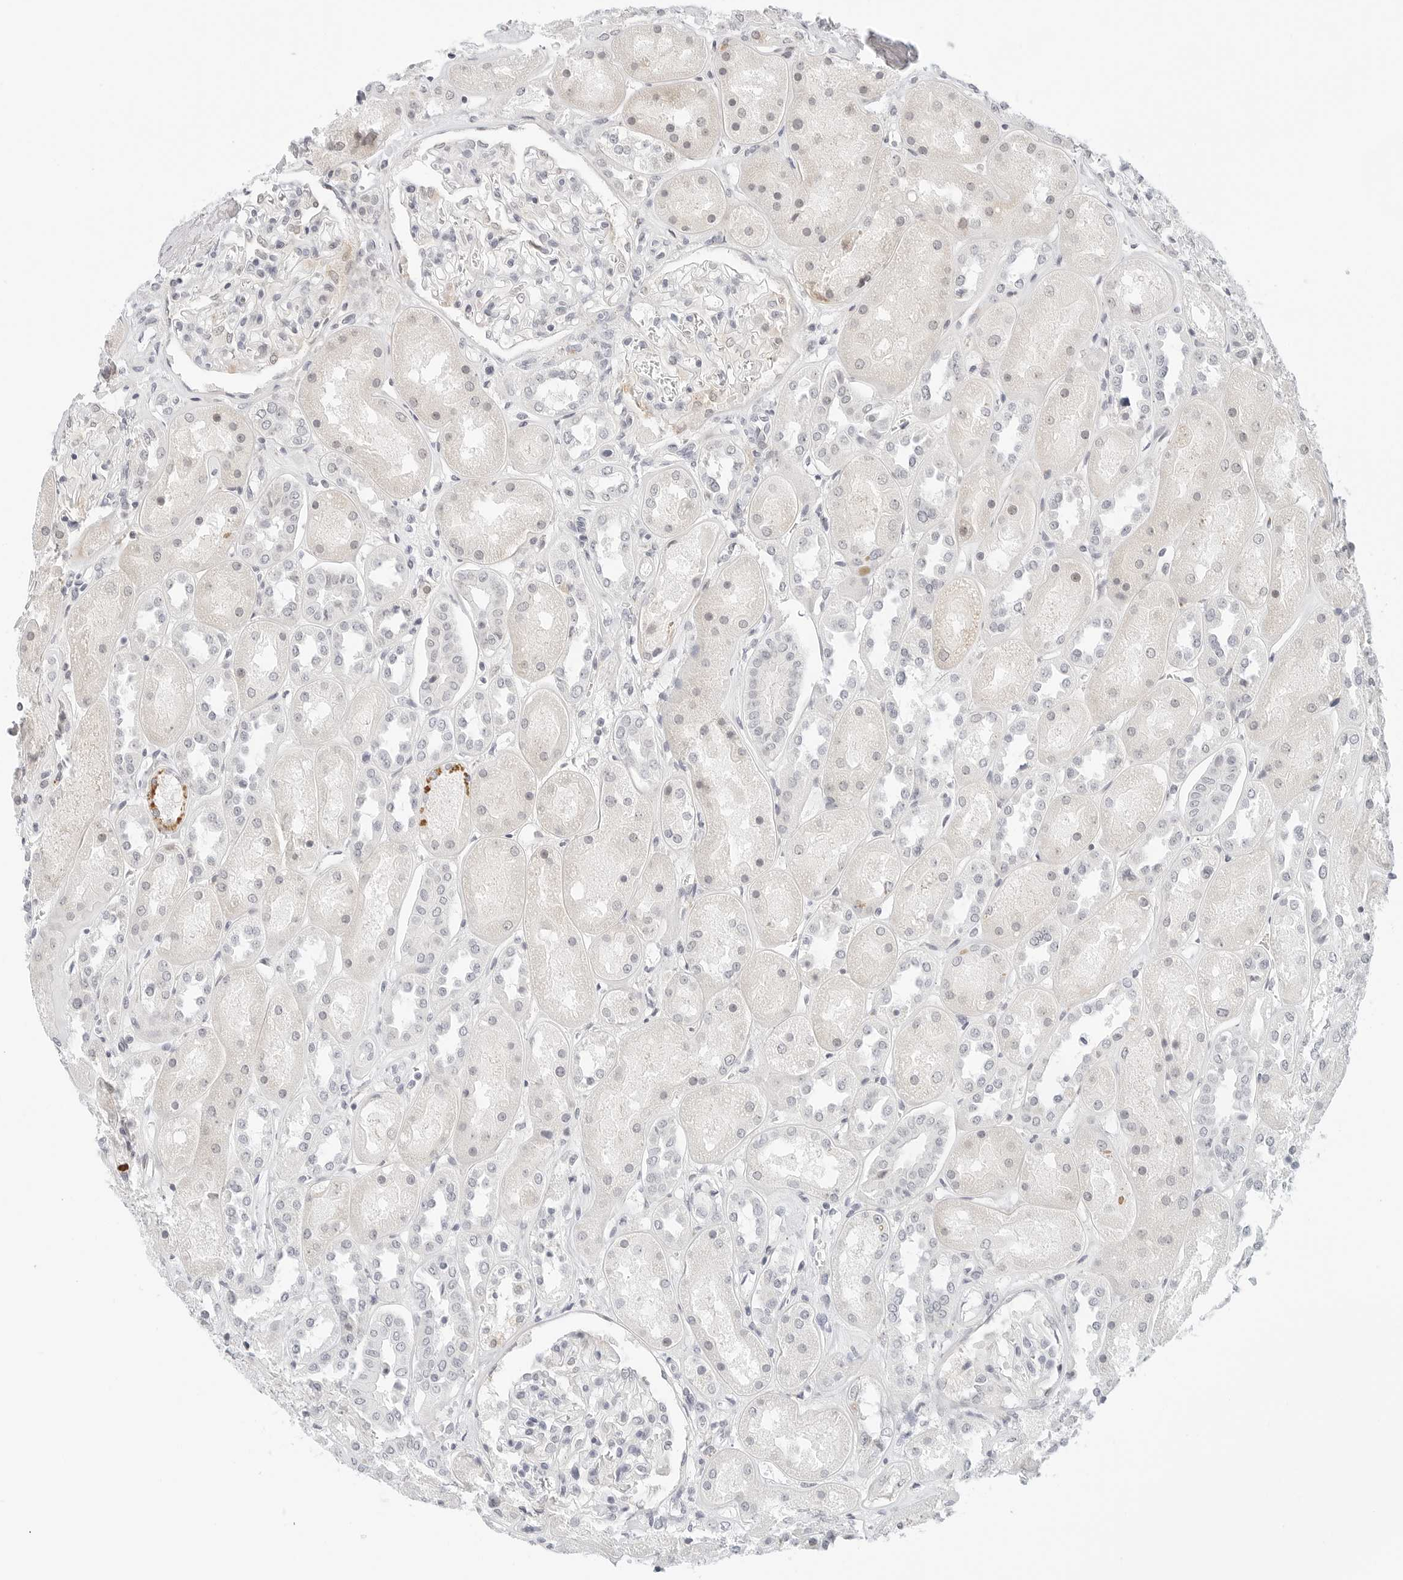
{"staining": {"intensity": "negative", "quantity": "none", "location": "none"}, "tissue": "kidney", "cell_type": "Cells in glomeruli", "image_type": "normal", "snomed": [{"axis": "morphology", "description": "Normal tissue, NOS"}, {"axis": "topography", "description": "Kidney"}], "caption": "IHC of normal human kidney exhibits no staining in cells in glomeruli. (Stains: DAB immunohistochemistry with hematoxylin counter stain, Microscopy: brightfield microscopy at high magnification).", "gene": "PARP10", "patient": {"sex": "male", "age": 70}}